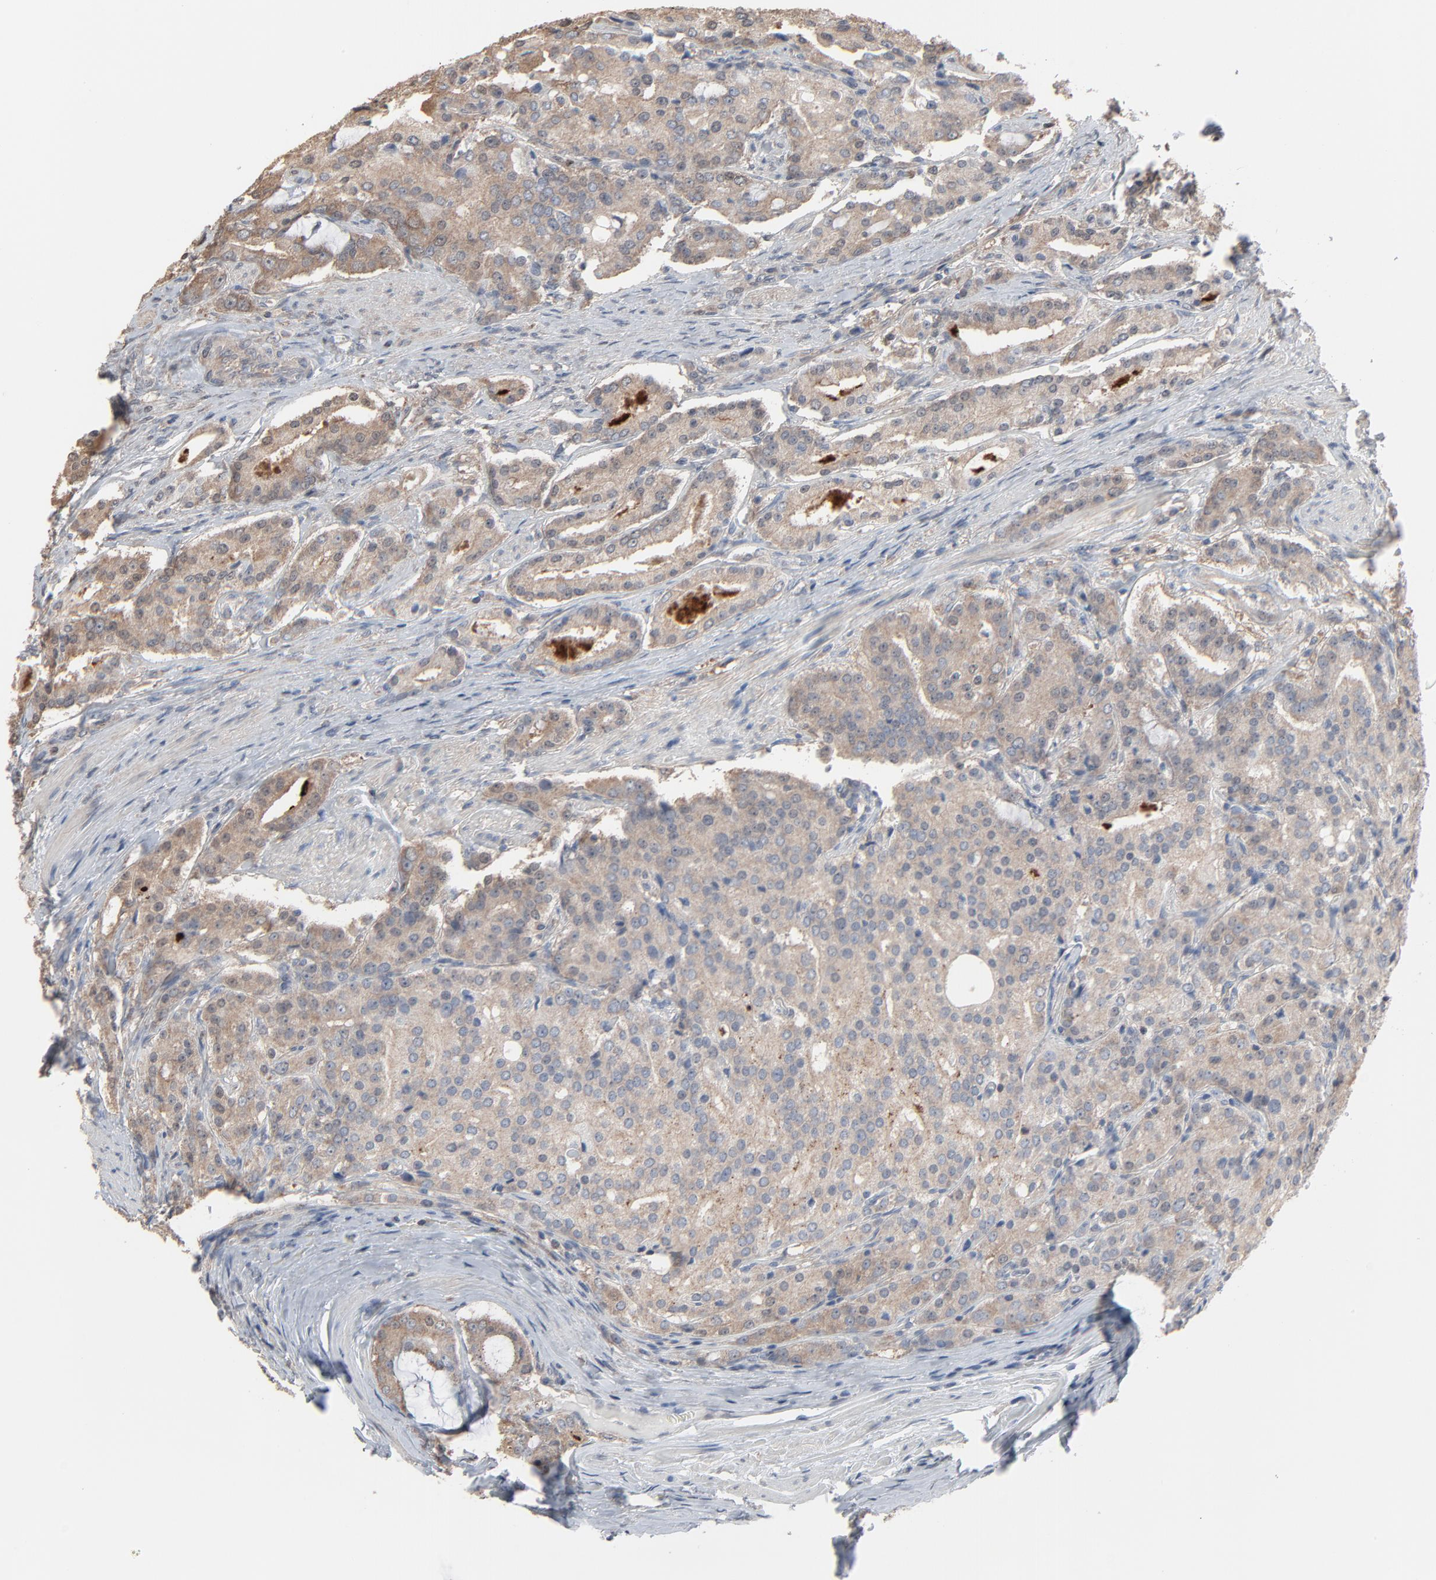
{"staining": {"intensity": "weak", "quantity": ">75%", "location": "cytoplasmic/membranous"}, "tissue": "prostate cancer", "cell_type": "Tumor cells", "image_type": "cancer", "snomed": [{"axis": "morphology", "description": "Adenocarcinoma, Medium grade"}, {"axis": "topography", "description": "Prostate"}], "caption": "Approximately >75% of tumor cells in human prostate cancer (adenocarcinoma (medium-grade)) show weak cytoplasmic/membranous protein positivity as visualized by brown immunohistochemical staining.", "gene": "CCT5", "patient": {"sex": "male", "age": 72}}